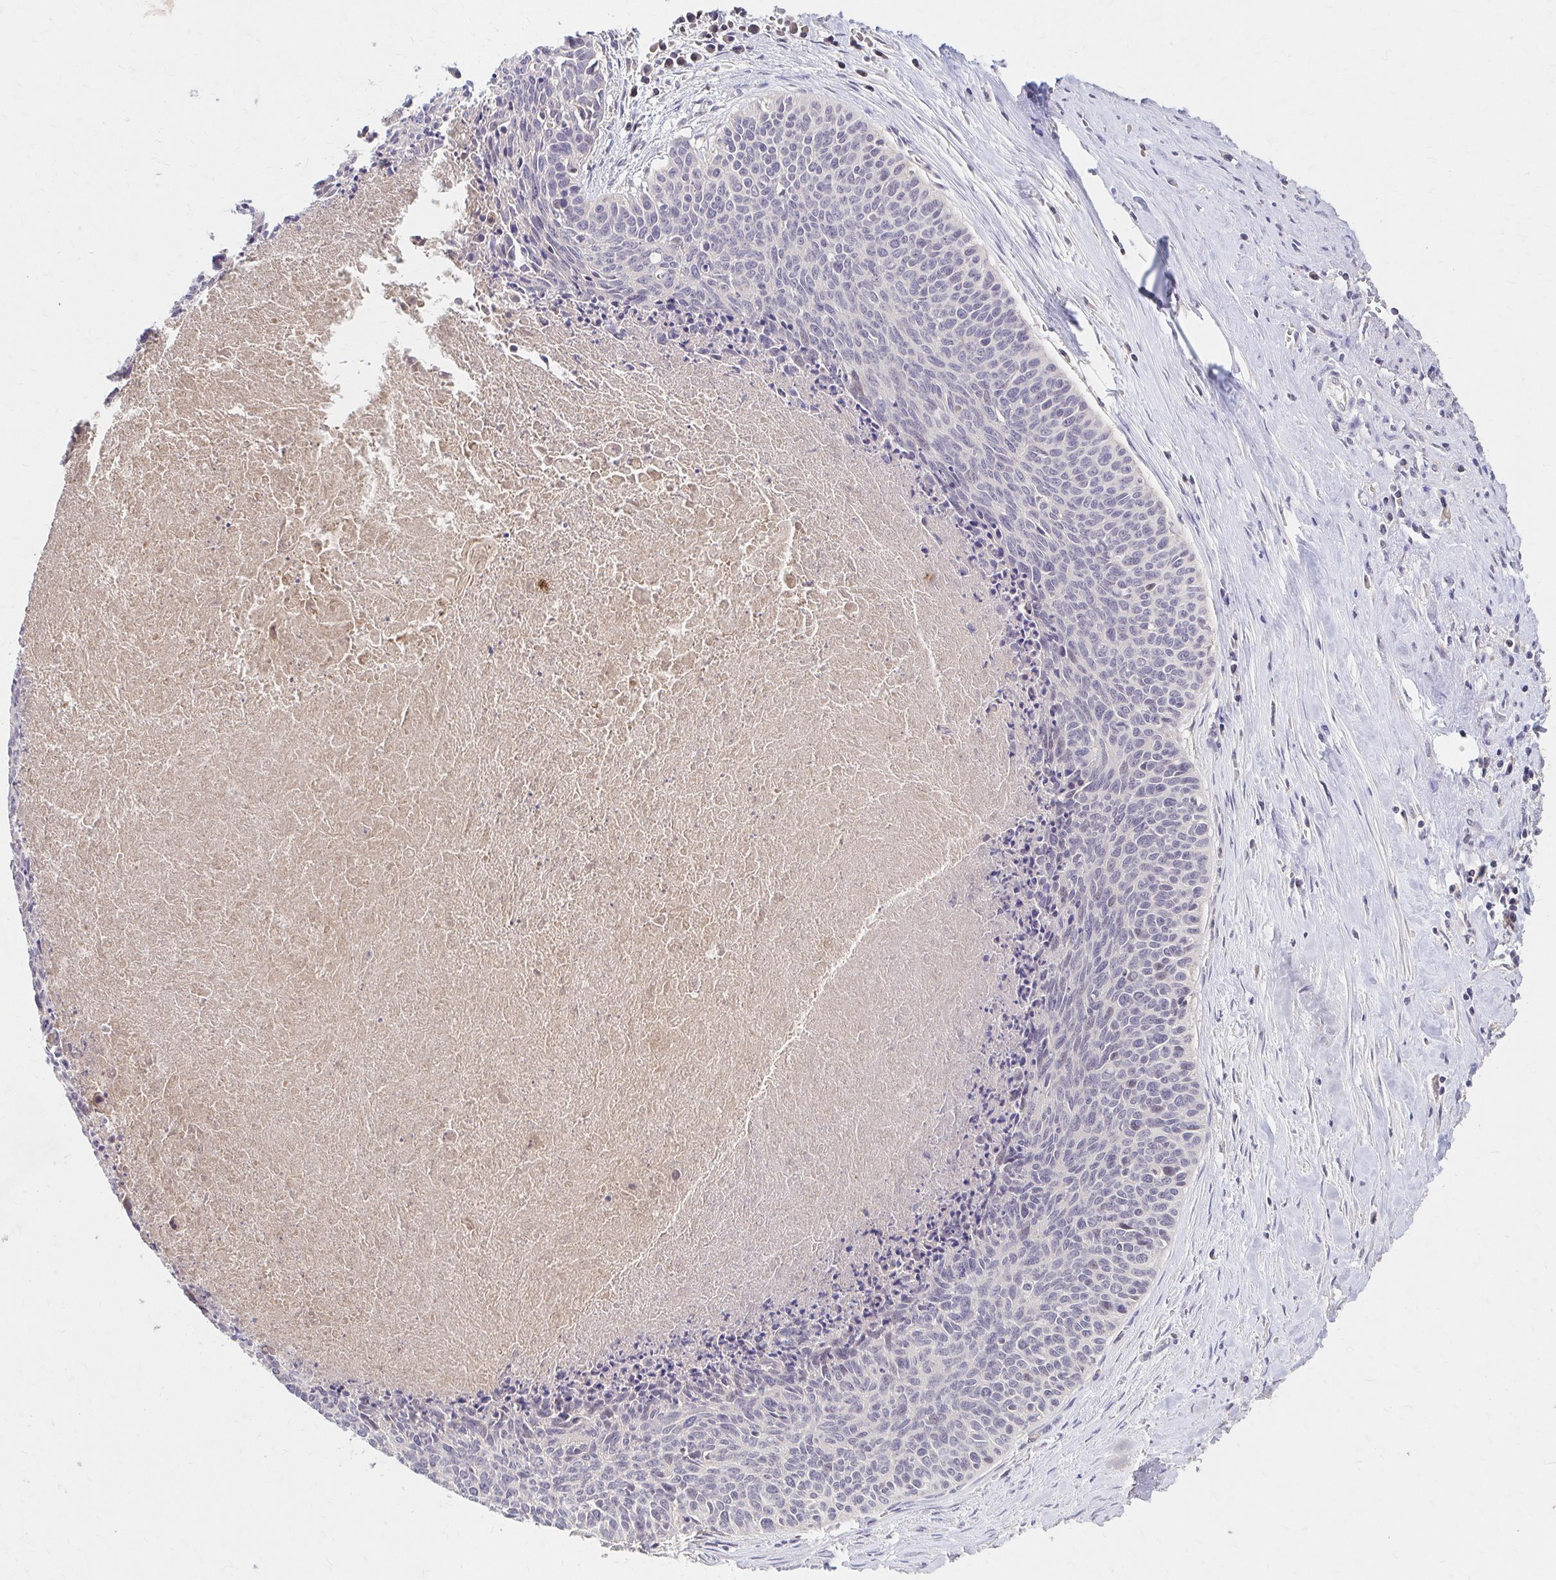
{"staining": {"intensity": "negative", "quantity": "none", "location": "none"}, "tissue": "cervical cancer", "cell_type": "Tumor cells", "image_type": "cancer", "snomed": [{"axis": "morphology", "description": "Squamous cell carcinoma, NOS"}, {"axis": "topography", "description": "Cervix"}], "caption": "Cervical squamous cell carcinoma stained for a protein using IHC displays no expression tumor cells.", "gene": "HMGCS2", "patient": {"sex": "female", "age": 55}}